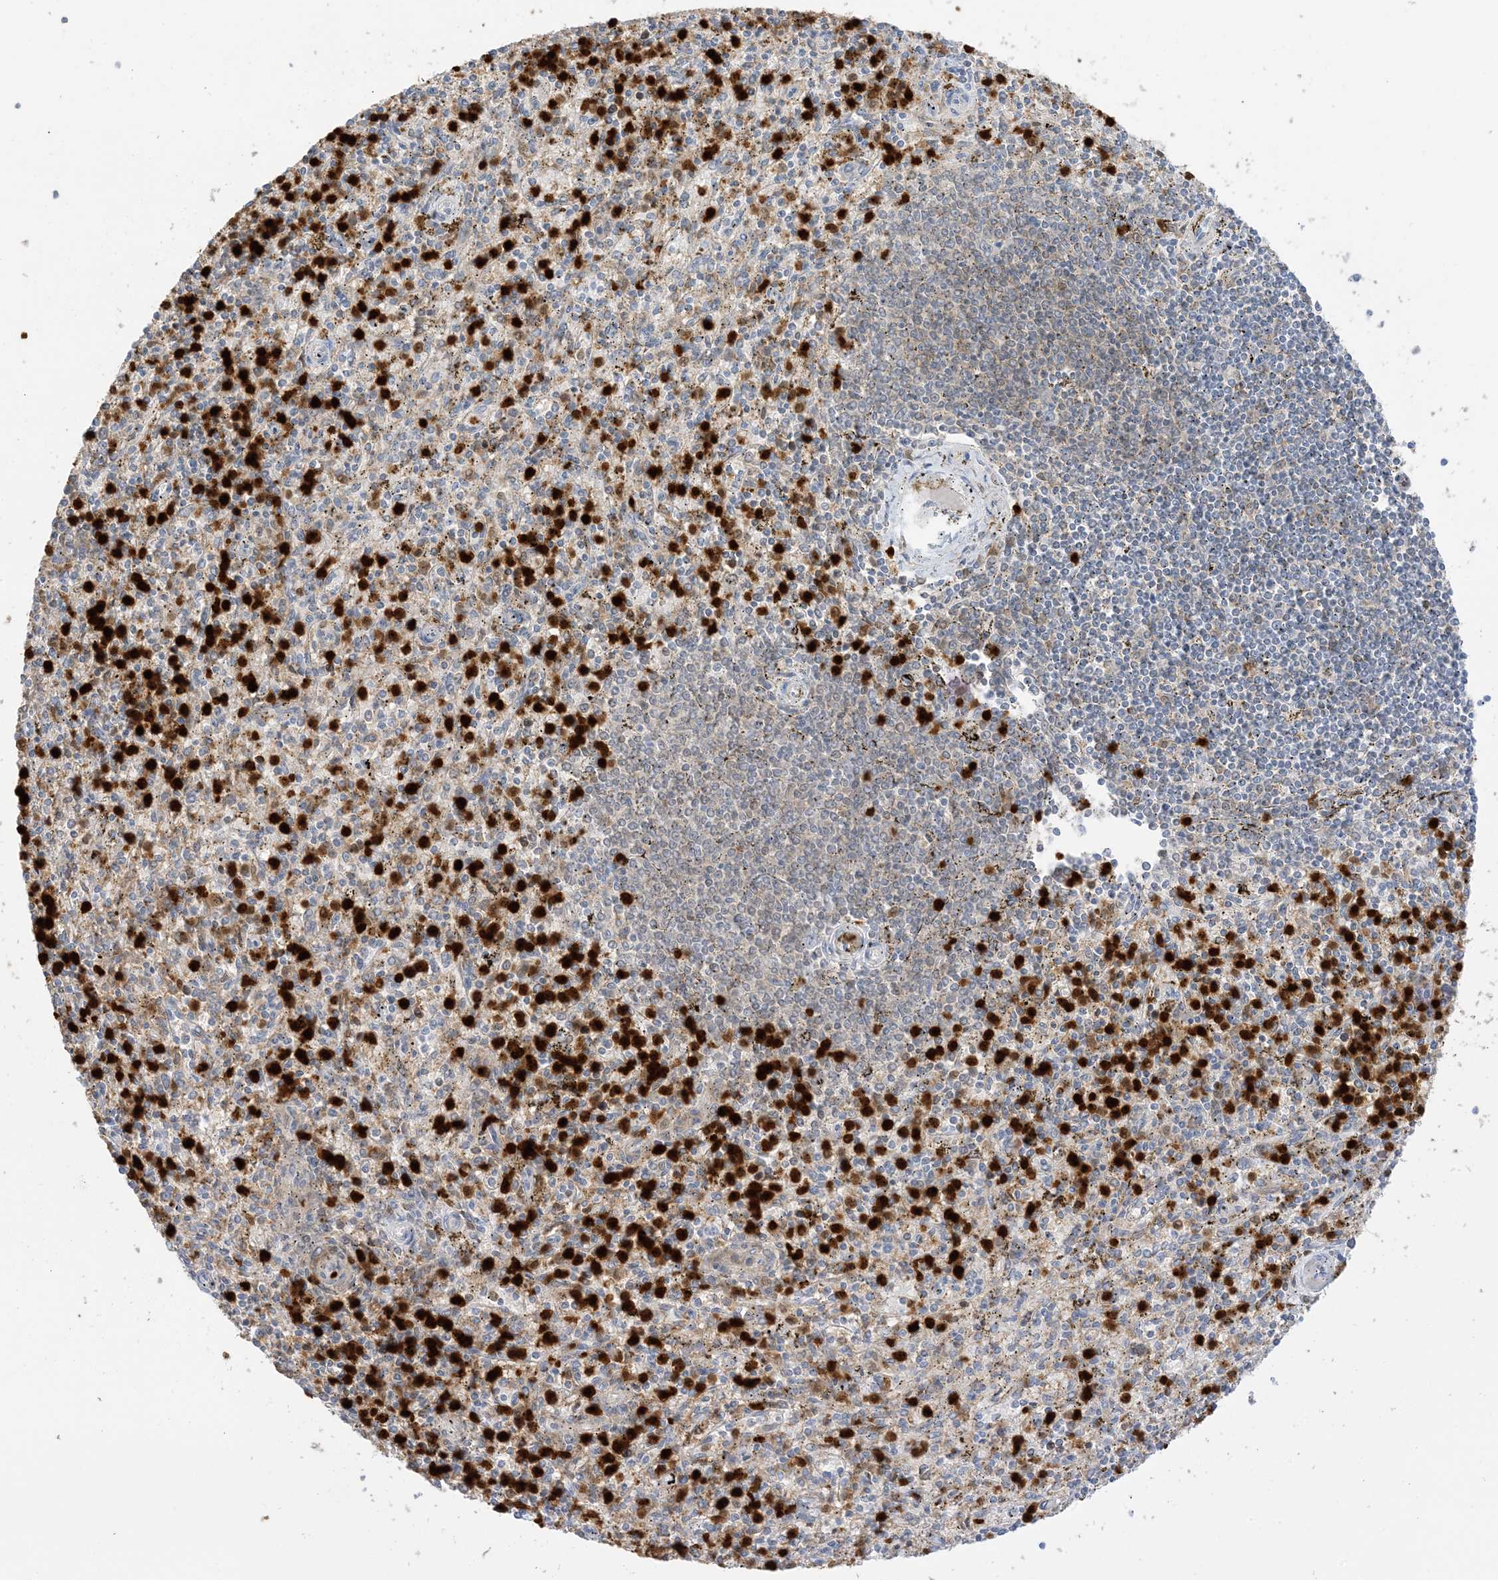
{"staining": {"intensity": "strong", "quantity": "25%-75%", "location": "nuclear"}, "tissue": "spleen", "cell_type": "Cells in red pulp", "image_type": "normal", "snomed": [{"axis": "morphology", "description": "Normal tissue, NOS"}, {"axis": "topography", "description": "Spleen"}], "caption": "DAB (3,3'-diaminobenzidine) immunohistochemical staining of benign human spleen reveals strong nuclear protein positivity in about 25%-75% of cells in red pulp.", "gene": "GCA", "patient": {"sex": "male", "age": 72}}